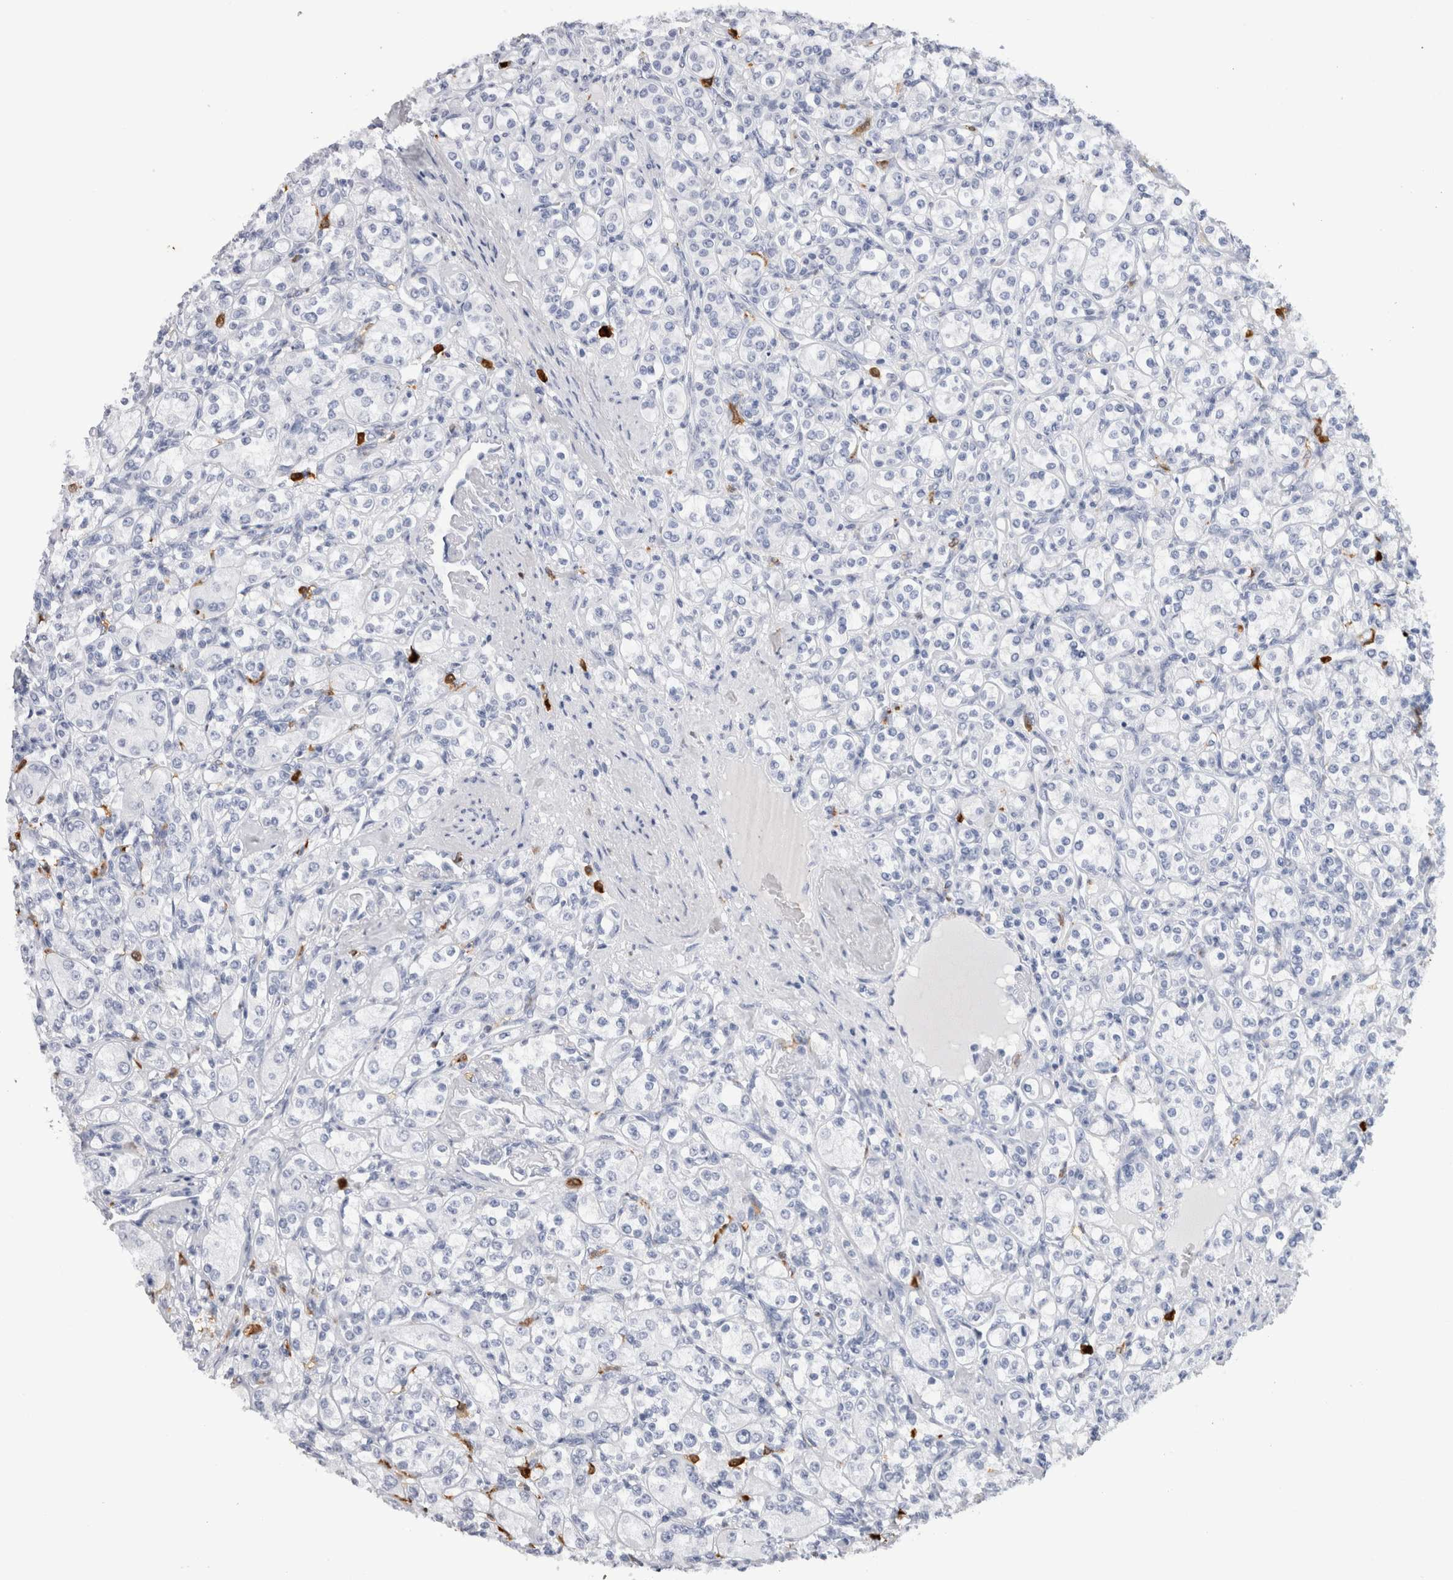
{"staining": {"intensity": "negative", "quantity": "none", "location": "none"}, "tissue": "renal cancer", "cell_type": "Tumor cells", "image_type": "cancer", "snomed": [{"axis": "morphology", "description": "Adenocarcinoma, NOS"}, {"axis": "topography", "description": "Kidney"}], "caption": "The micrograph displays no significant expression in tumor cells of renal adenocarcinoma.", "gene": "S100A8", "patient": {"sex": "male", "age": 77}}